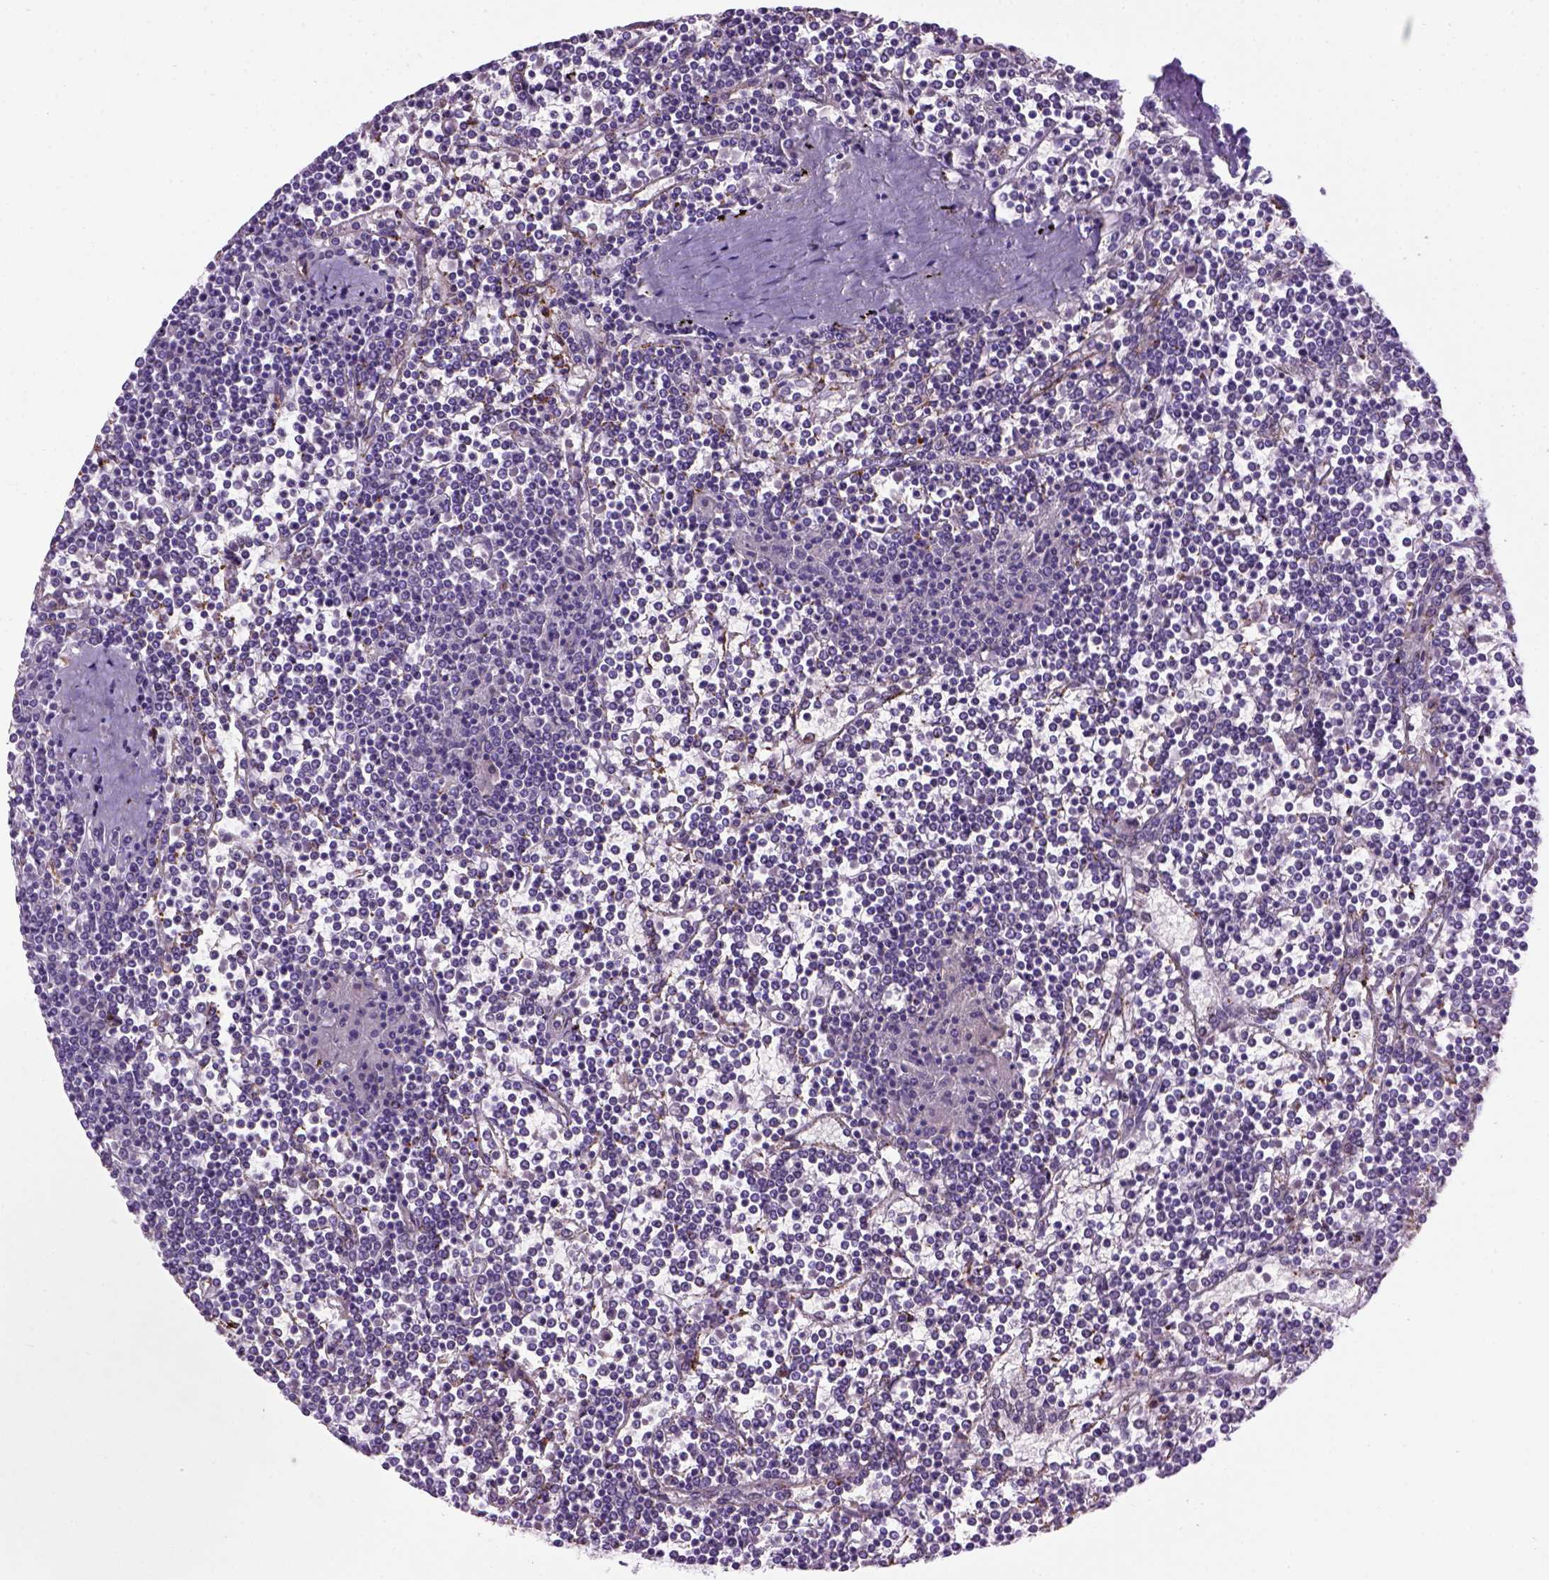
{"staining": {"intensity": "negative", "quantity": "none", "location": "none"}, "tissue": "lymphoma", "cell_type": "Tumor cells", "image_type": "cancer", "snomed": [{"axis": "morphology", "description": "Malignant lymphoma, non-Hodgkin's type, Low grade"}, {"axis": "topography", "description": "Spleen"}], "caption": "Lymphoma was stained to show a protein in brown. There is no significant positivity in tumor cells.", "gene": "VWF", "patient": {"sex": "female", "age": 19}}